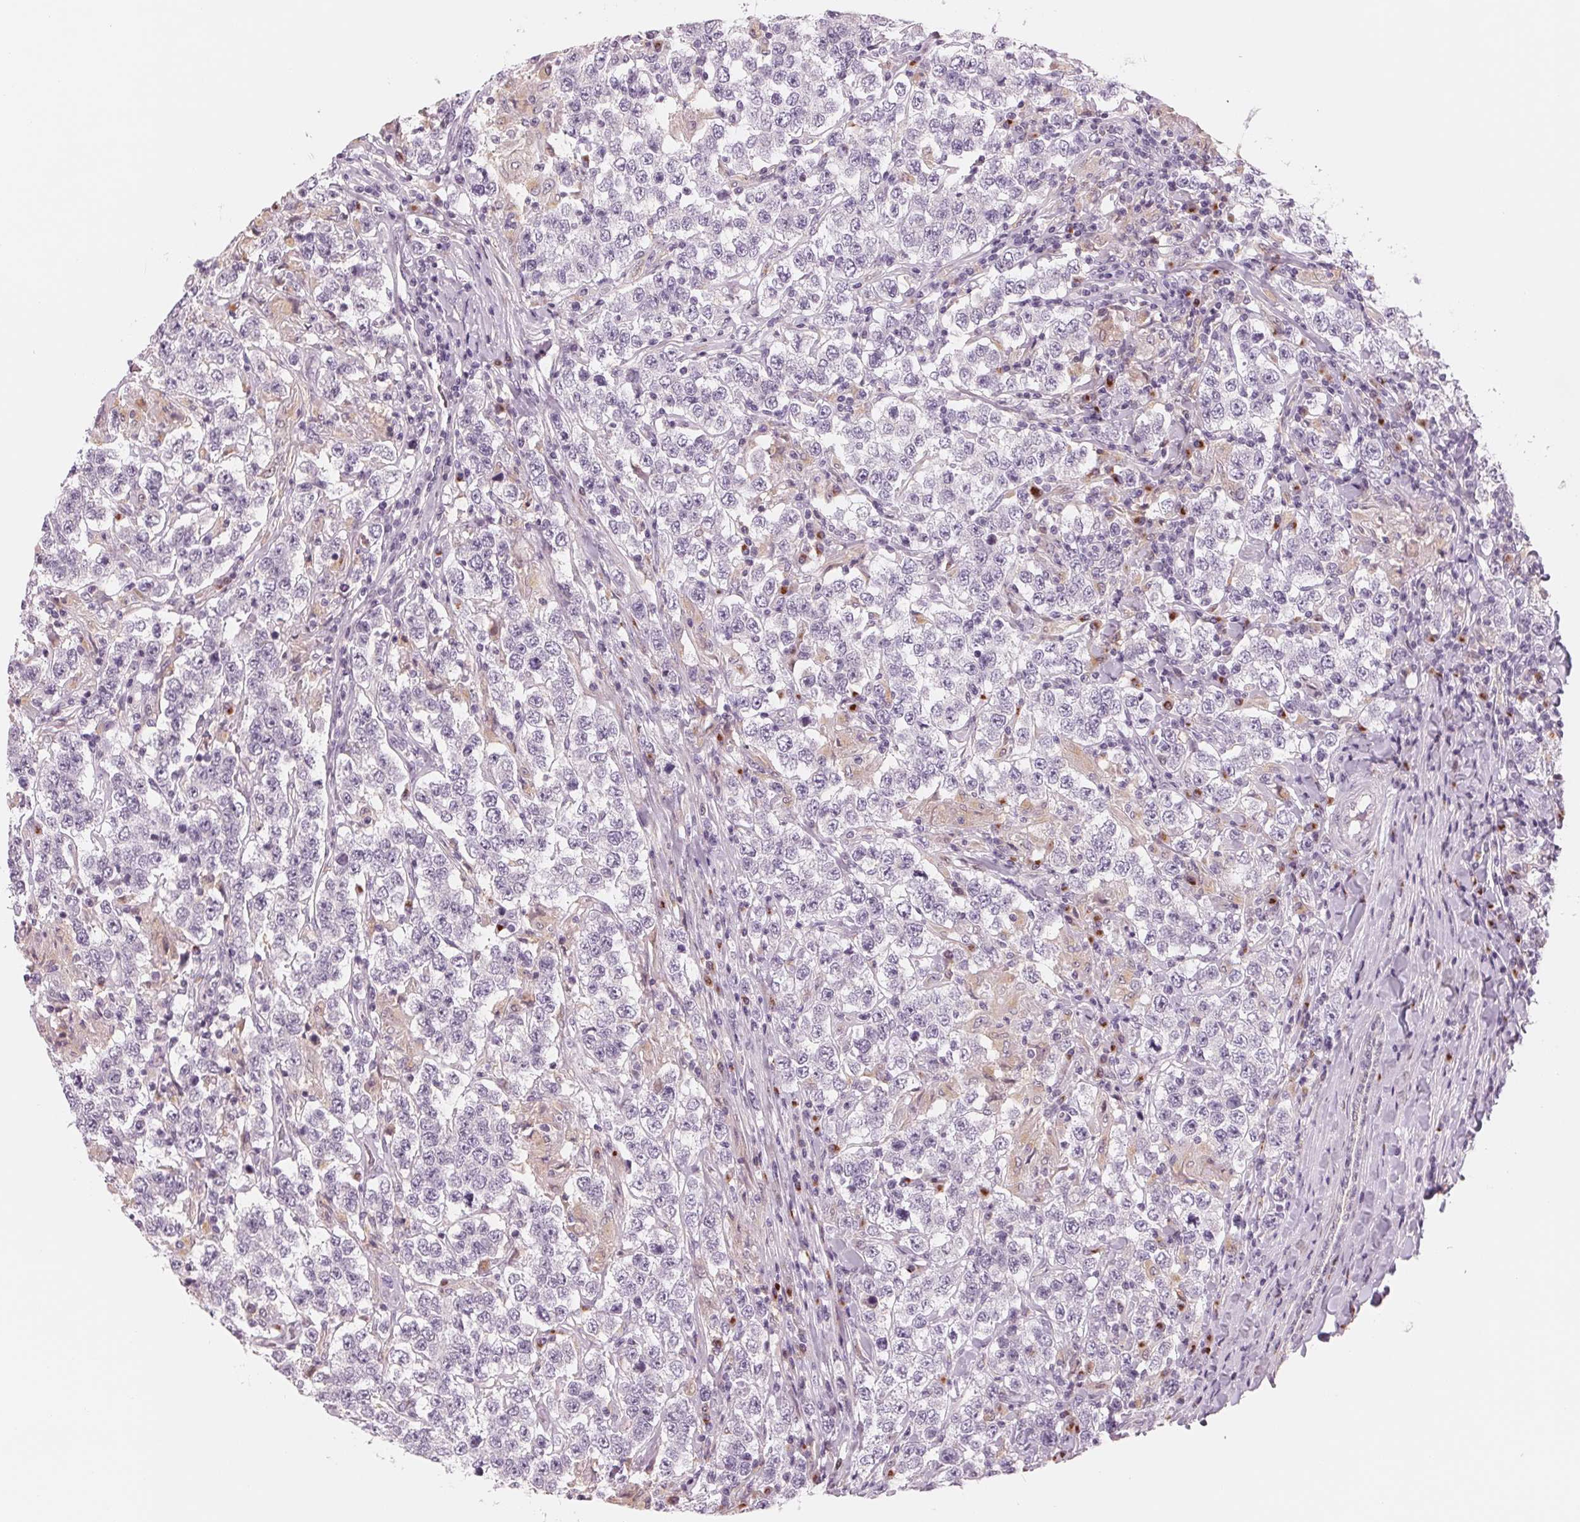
{"staining": {"intensity": "negative", "quantity": "none", "location": "none"}, "tissue": "testis cancer", "cell_type": "Tumor cells", "image_type": "cancer", "snomed": [{"axis": "morphology", "description": "Seminoma, NOS"}, {"axis": "morphology", "description": "Carcinoma, Embryonal, NOS"}, {"axis": "topography", "description": "Testis"}], "caption": "Immunohistochemical staining of testis seminoma demonstrates no significant staining in tumor cells. Brightfield microscopy of immunohistochemistry stained with DAB (3,3'-diaminobenzidine) (brown) and hematoxylin (blue), captured at high magnification.", "gene": "IL9R", "patient": {"sex": "male", "age": 41}}